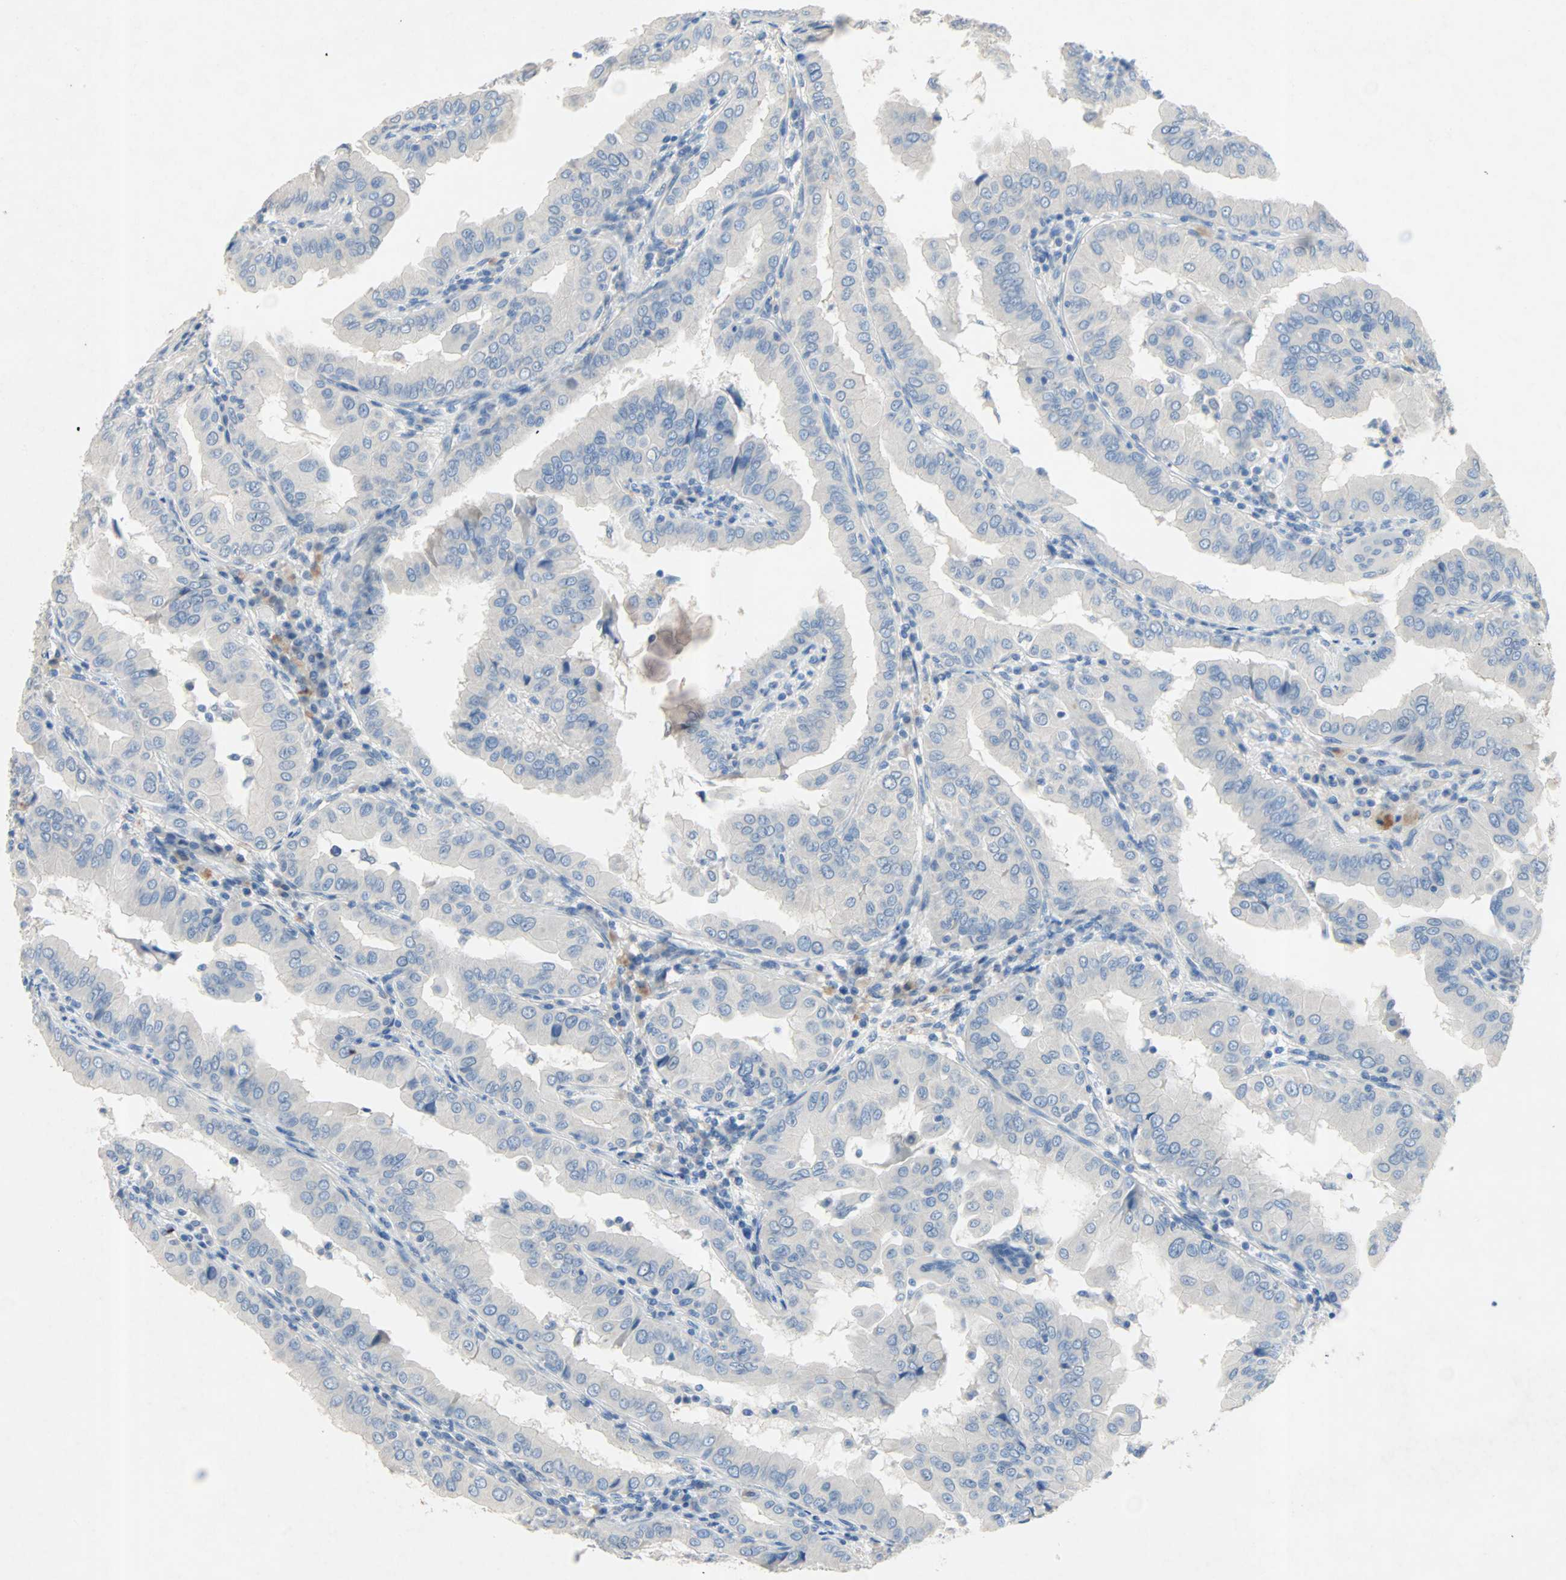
{"staining": {"intensity": "negative", "quantity": "none", "location": "none"}, "tissue": "thyroid cancer", "cell_type": "Tumor cells", "image_type": "cancer", "snomed": [{"axis": "morphology", "description": "Papillary adenocarcinoma, NOS"}, {"axis": "topography", "description": "Thyroid gland"}], "caption": "The immunohistochemistry (IHC) histopathology image has no significant positivity in tumor cells of thyroid papillary adenocarcinoma tissue.", "gene": "PCDHB2", "patient": {"sex": "male", "age": 33}}